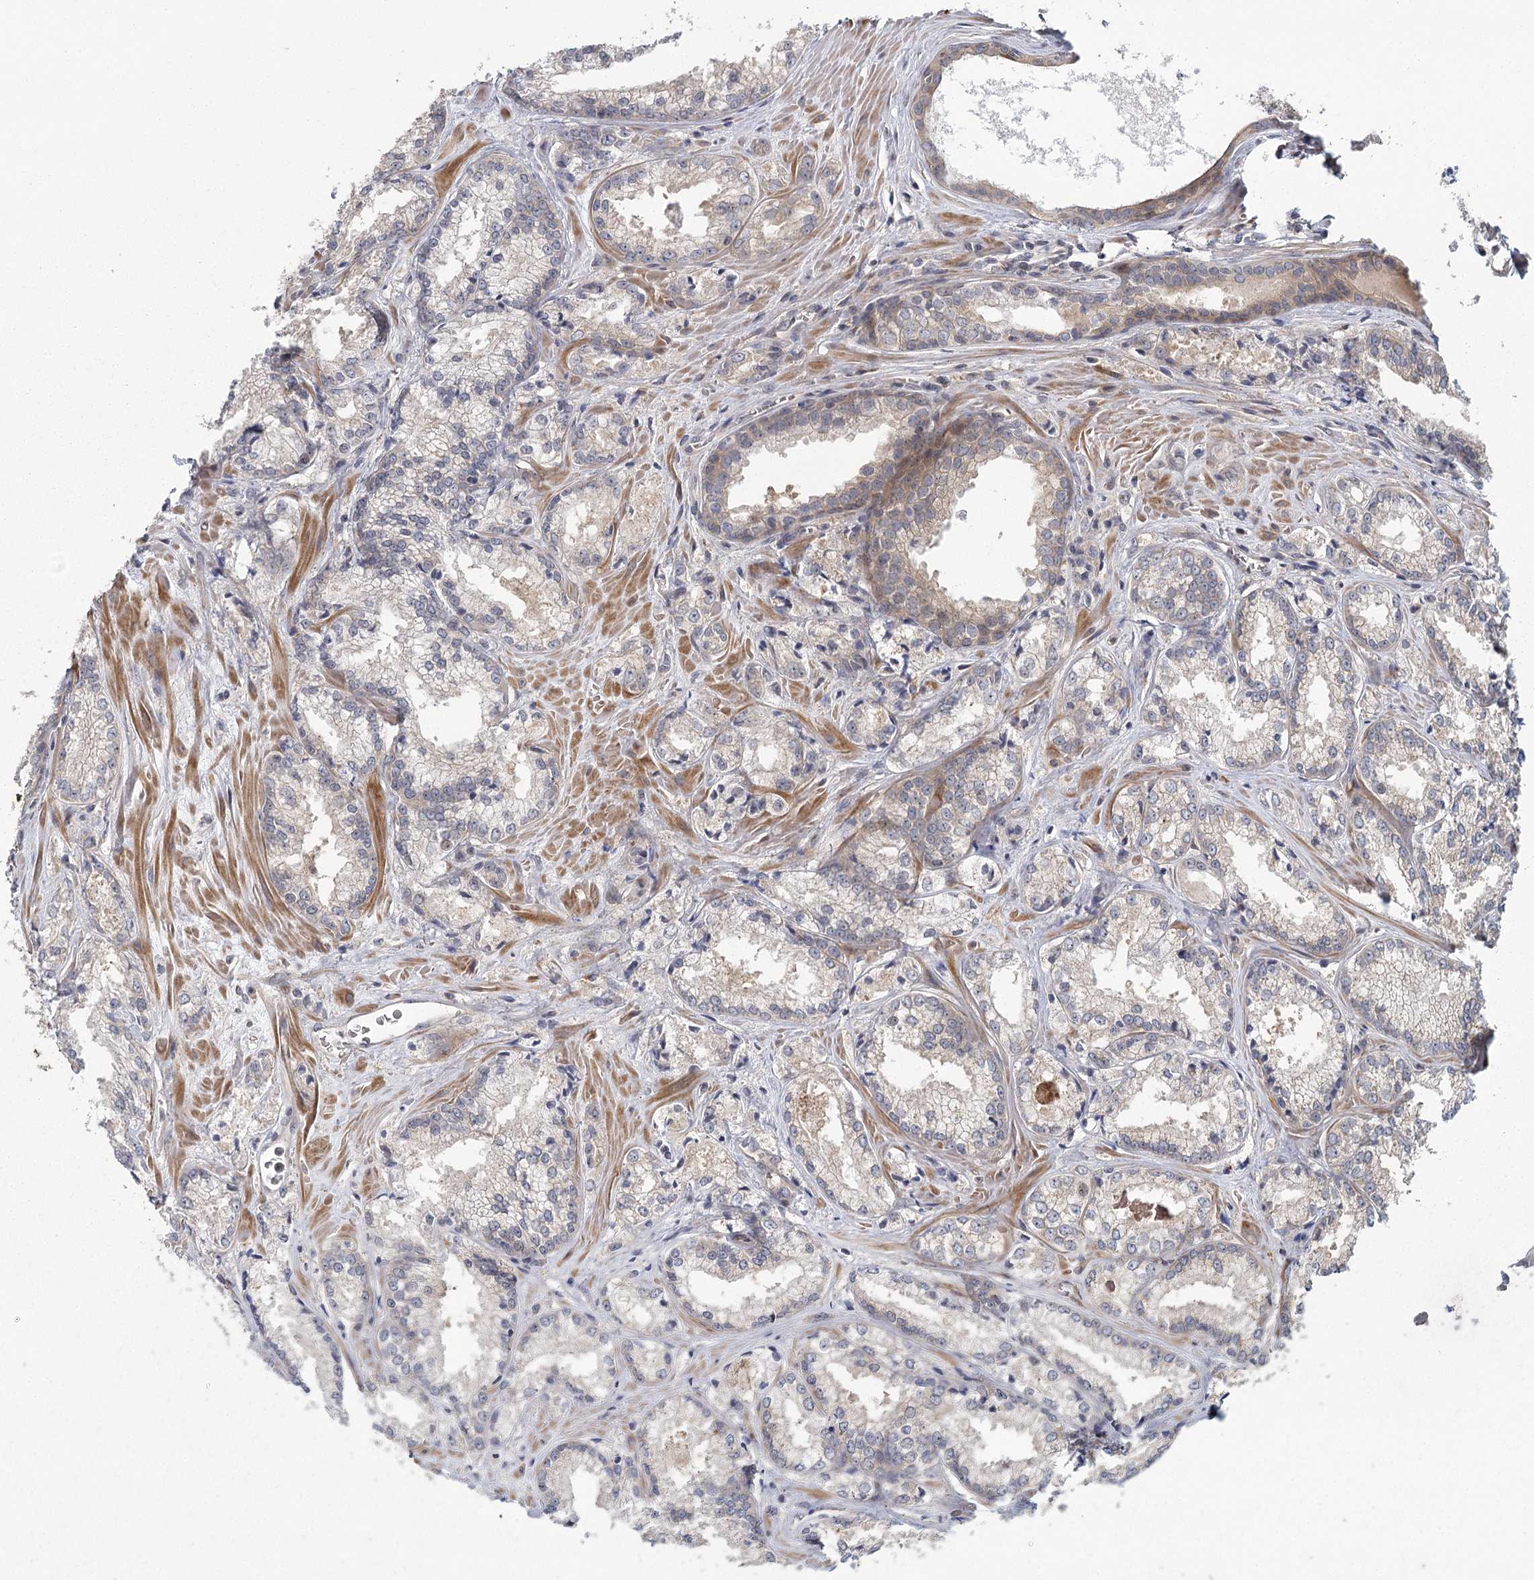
{"staining": {"intensity": "negative", "quantity": "none", "location": "none"}, "tissue": "prostate cancer", "cell_type": "Tumor cells", "image_type": "cancer", "snomed": [{"axis": "morphology", "description": "Adenocarcinoma, Low grade"}, {"axis": "topography", "description": "Prostate"}], "caption": "Tumor cells show no significant staining in prostate adenocarcinoma (low-grade). (Stains: DAB immunohistochemistry (IHC) with hematoxylin counter stain, Microscopy: brightfield microscopy at high magnification).", "gene": "RAPGEF6", "patient": {"sex": "male", "age": 47}}